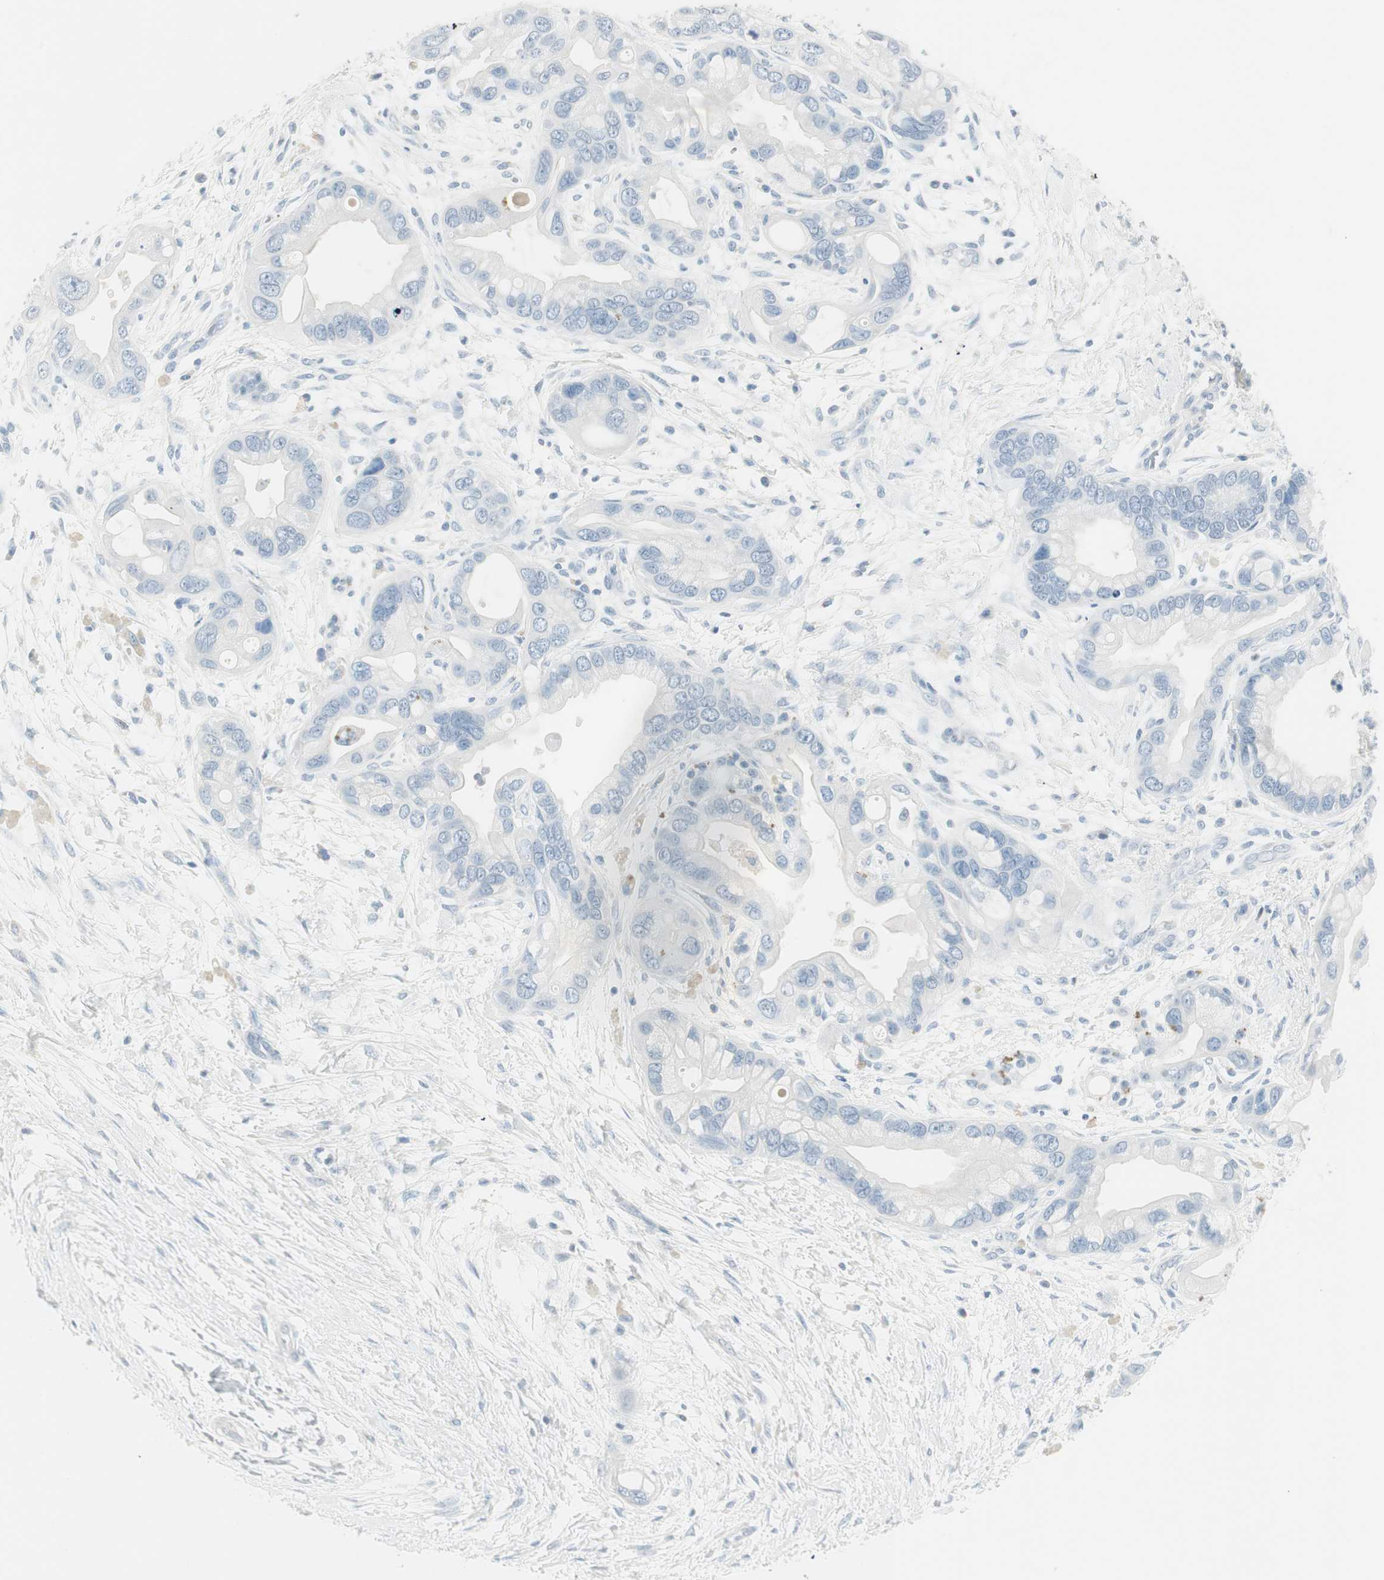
{"staining": {"intensity": "negative", "quantity": "none", "location": "none"}, "tissue": "pancreatic cancer", "cell_type": "Tumor cells", "image_type": "cancer", "snomed": [{"axis": "morphology", "description": "Adenocarcinoma, NOS"}, {"axis": "topography", "description": "Pancreas"}], "caption": "Immunohistochemistry (IHC) micrograph of neoplastic tissue: pancreatic adenocarcinoma stained with DAB (3,3'-diaminobenzidine) demonstrates no significant protein expression in tumor cells.", "gene": "ITLN2", "patient": {"sex": "female", "age": 77}}